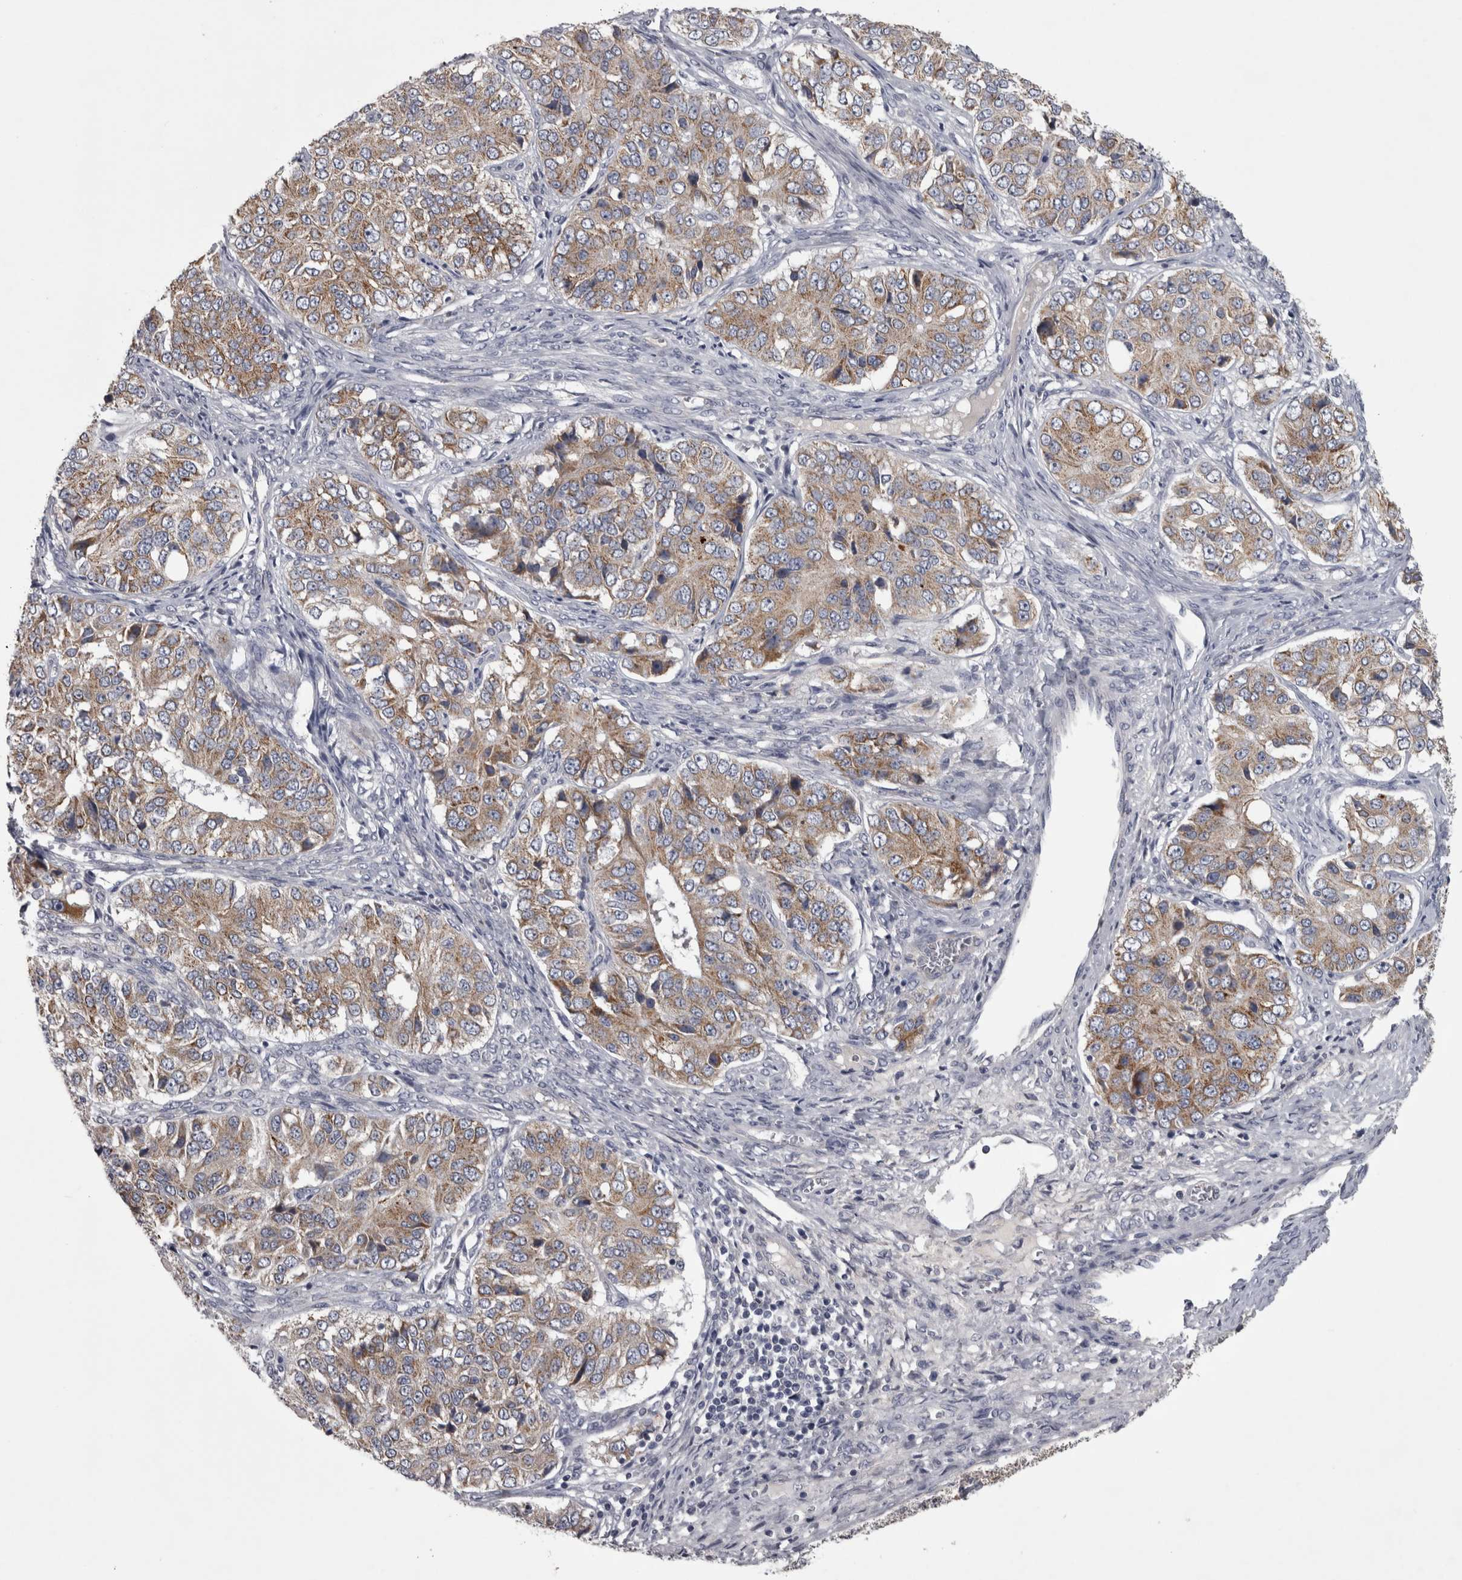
{"staining": {"intensity": "weak", "quantity": ">75%", "location": "cytoplasmic/membranous"}, "tissue": "ovarian cancer", "cell_type": "Tumor cells", "image_type": "cancer", "snomed": [{"axis": "morphology", "description": "Carcinoma, endometroid"}, {"axis": "topography", "description": "Ovary"}], "caption": "The image exhibits a brown stain indicating the presence of a protein in the cytoplasmic/membranous of tumor cells in ovarian cancer. The protein is stained brown, and the nuclei are stained in blue (DAB (3,3'-diaminobenzidine) IHC with brightfield microscopy, high magnification).", "gene": "DBT", "patient": {"sex": "female", "age": 51}}